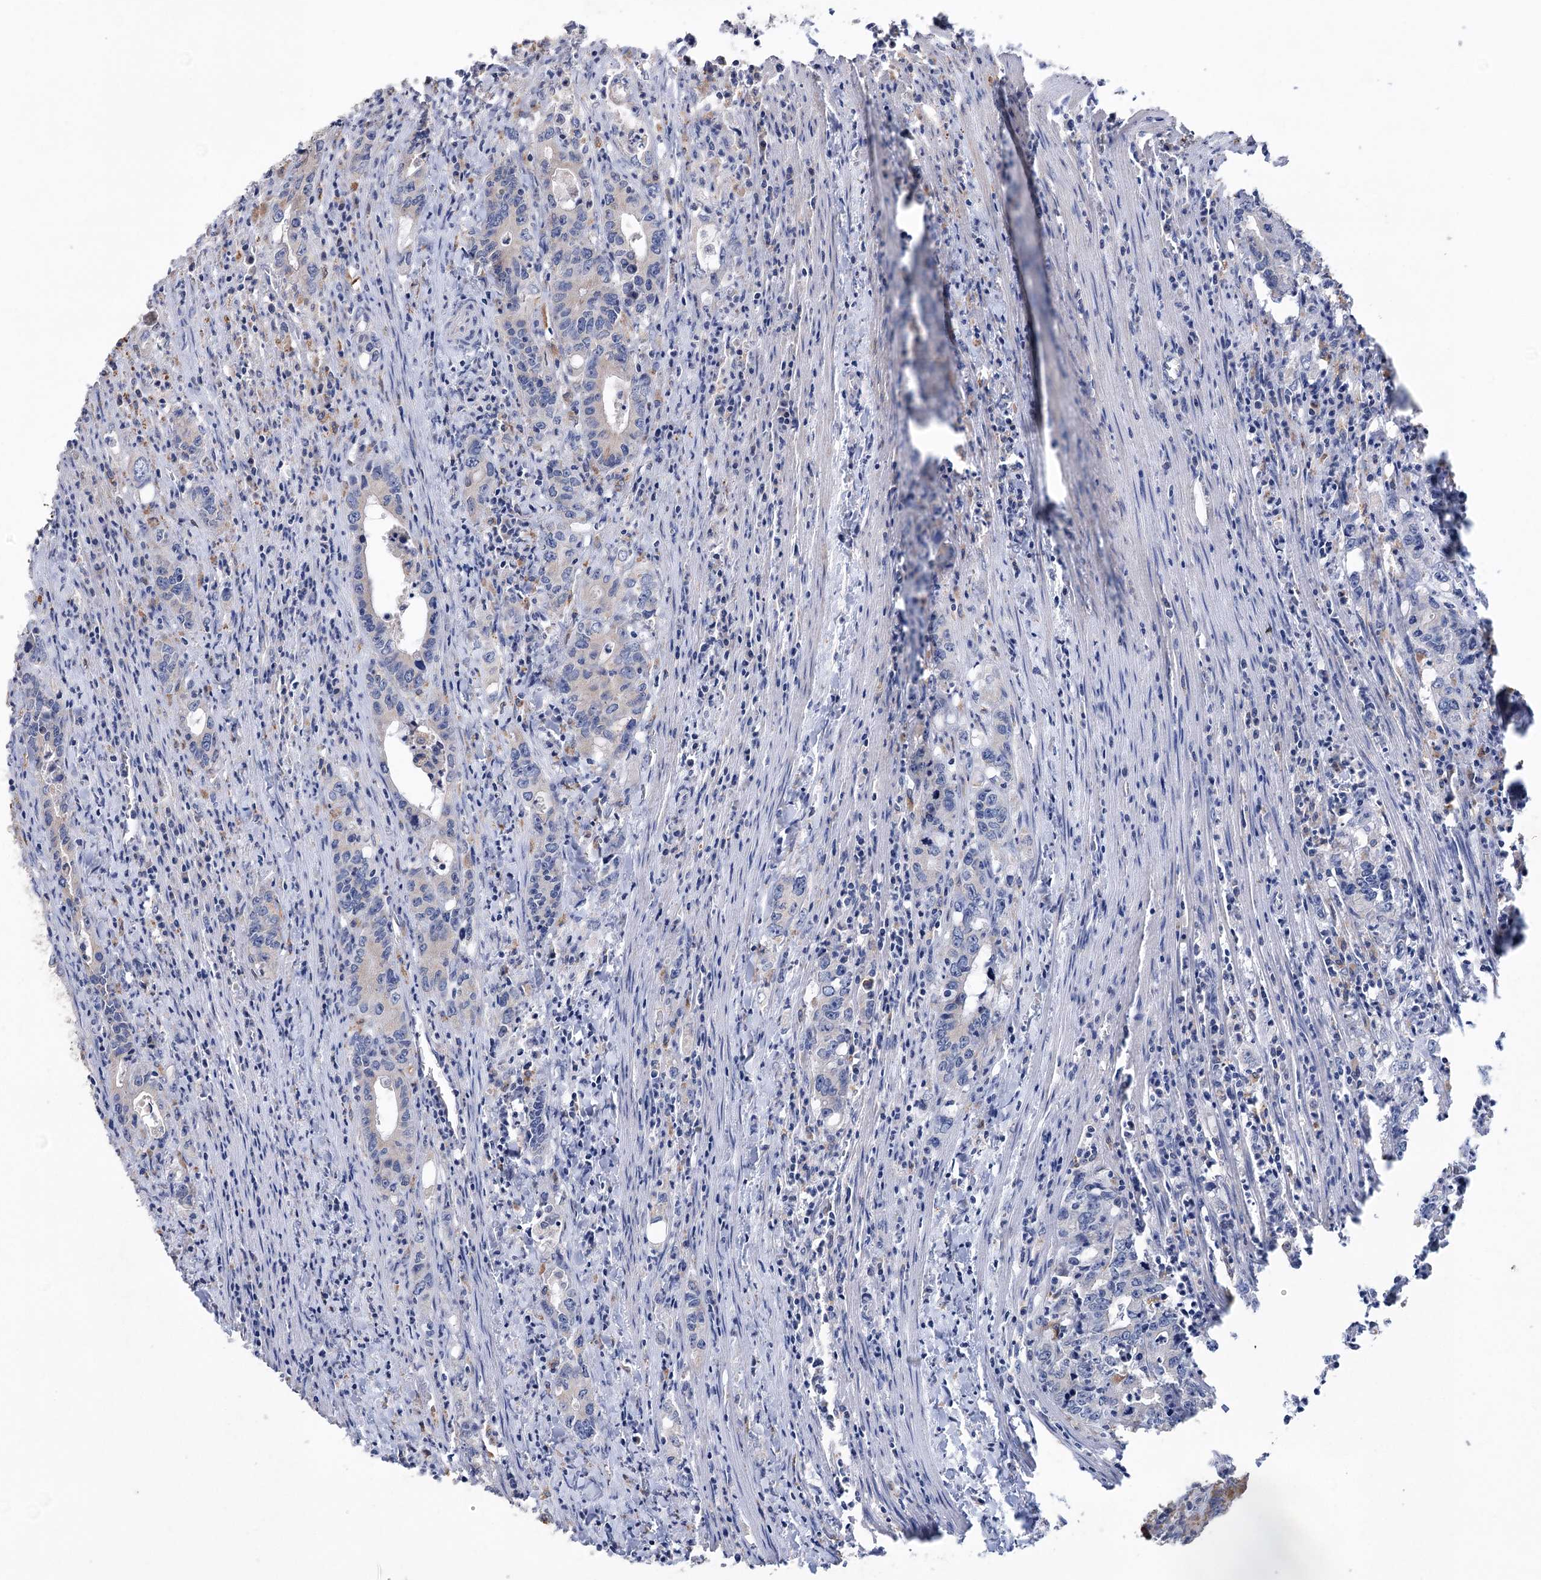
{"staining": {"intensity": "negative", "quantity": "none", "location": "none"}, "tissue": "colorectal cancer", "cell_type": "Tumor cells", "image_type": "cancer", "snomed": [{"axis": "morphology", "description": "Adenocarcinoma, NOS"}, {"axis": "topography", "description": "Colon"}], "caption": "Histopathology image shows no significant protein expression in tumor cells of colorectal adenocarcinoma.", "gene": "MTCH2", "patient": {"sex": "female", "age": 75}}